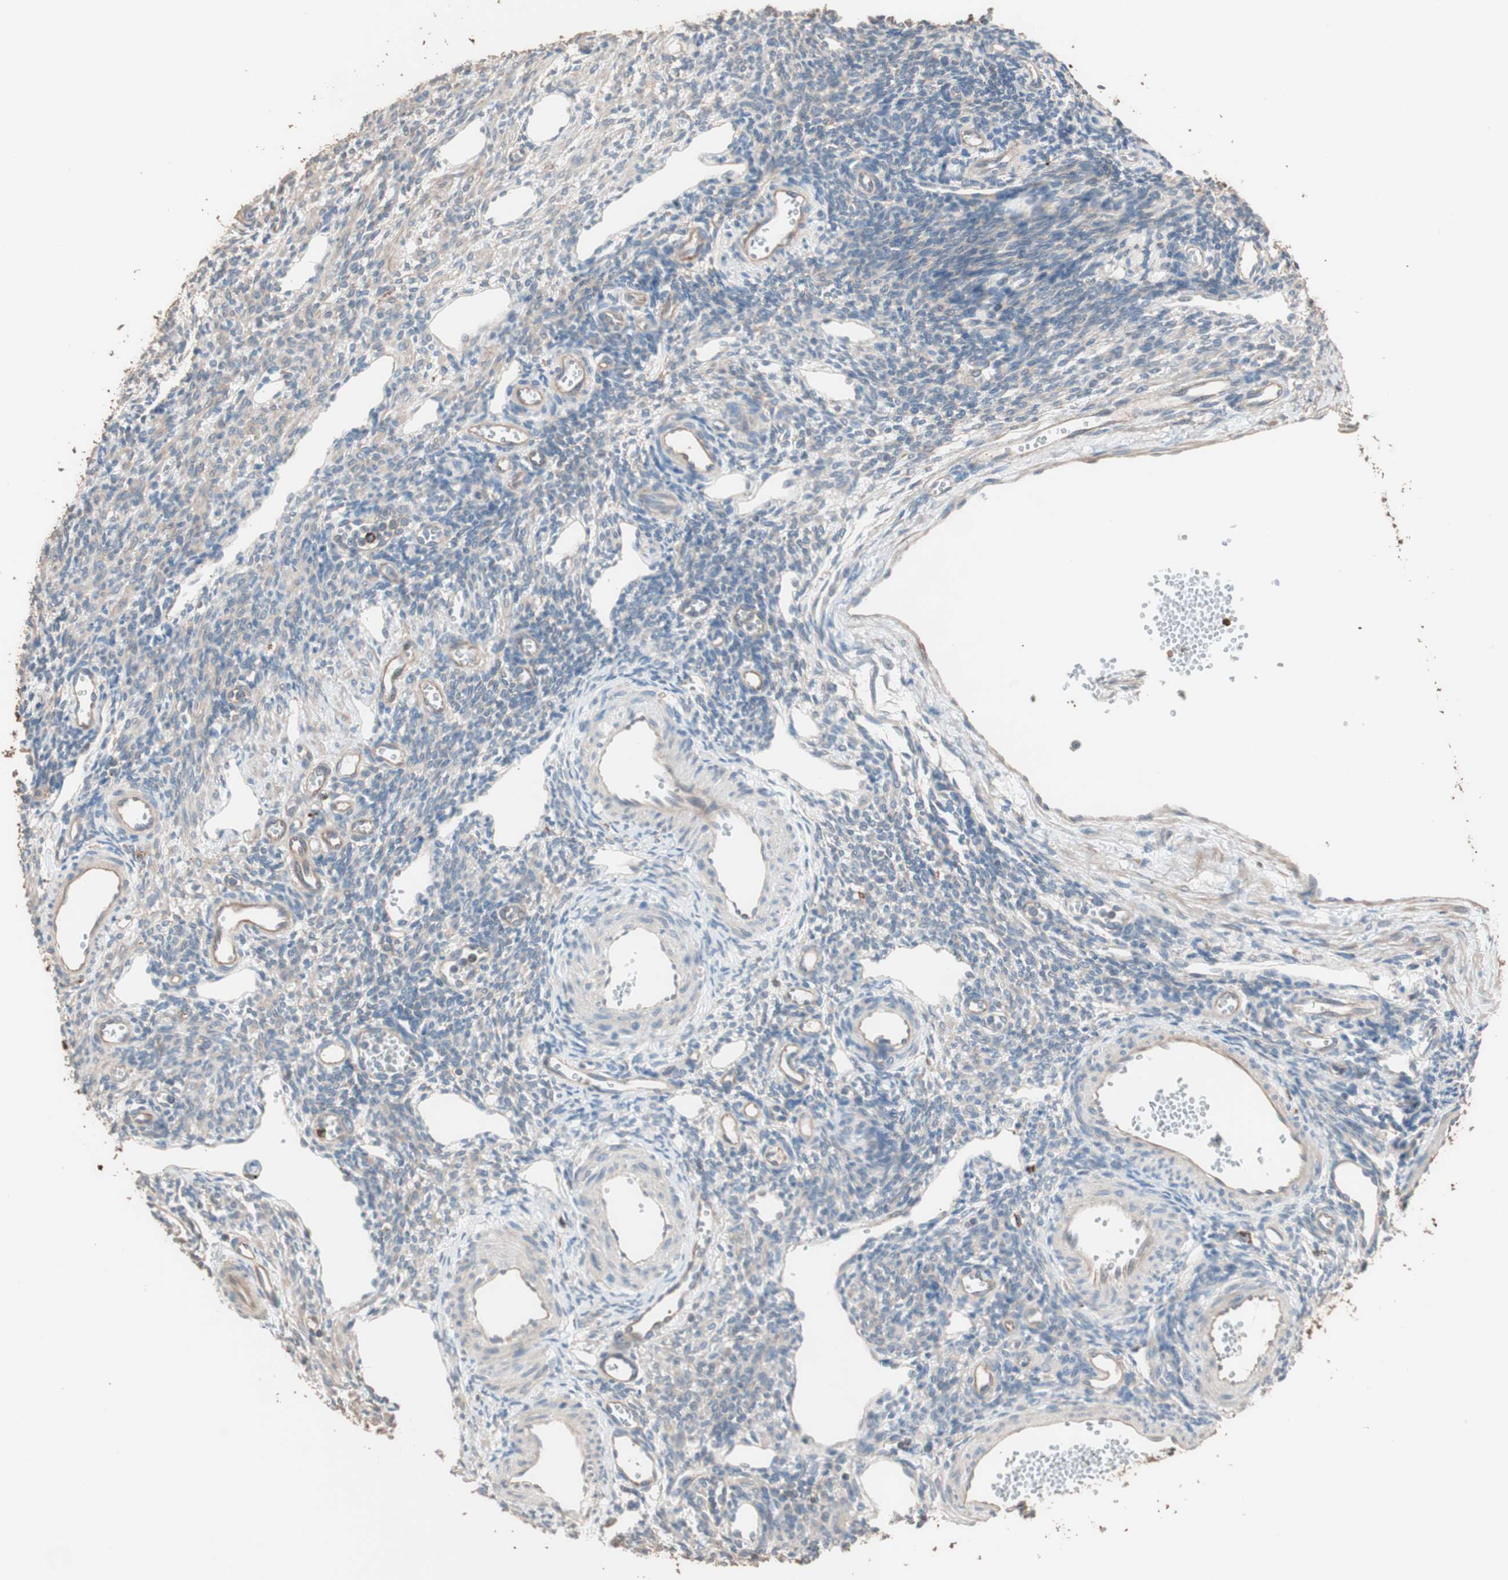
{"staining": {"intensity": "weak", "quantity": "25%-75%", "location": "cytoplasmic/membranous"}, "tissue": "ovary", "cell_type": "Ovarian stroma cells", "image_type": "normal", "snomed": [{"axis": "morphology", "description": "Normal tissue, NOS"}, {"axis": "topography", "description": "Ovary"}], "caption": "IHC histopathology image of normal ovary stained for a protein (brown), which exhibits low levels of weak cytoplasmic/membranous expression in approximately 25%-75% of ovarian stroma cells.", "gene": "CCT3", "patient": {"sex": "female", "age": 33}}